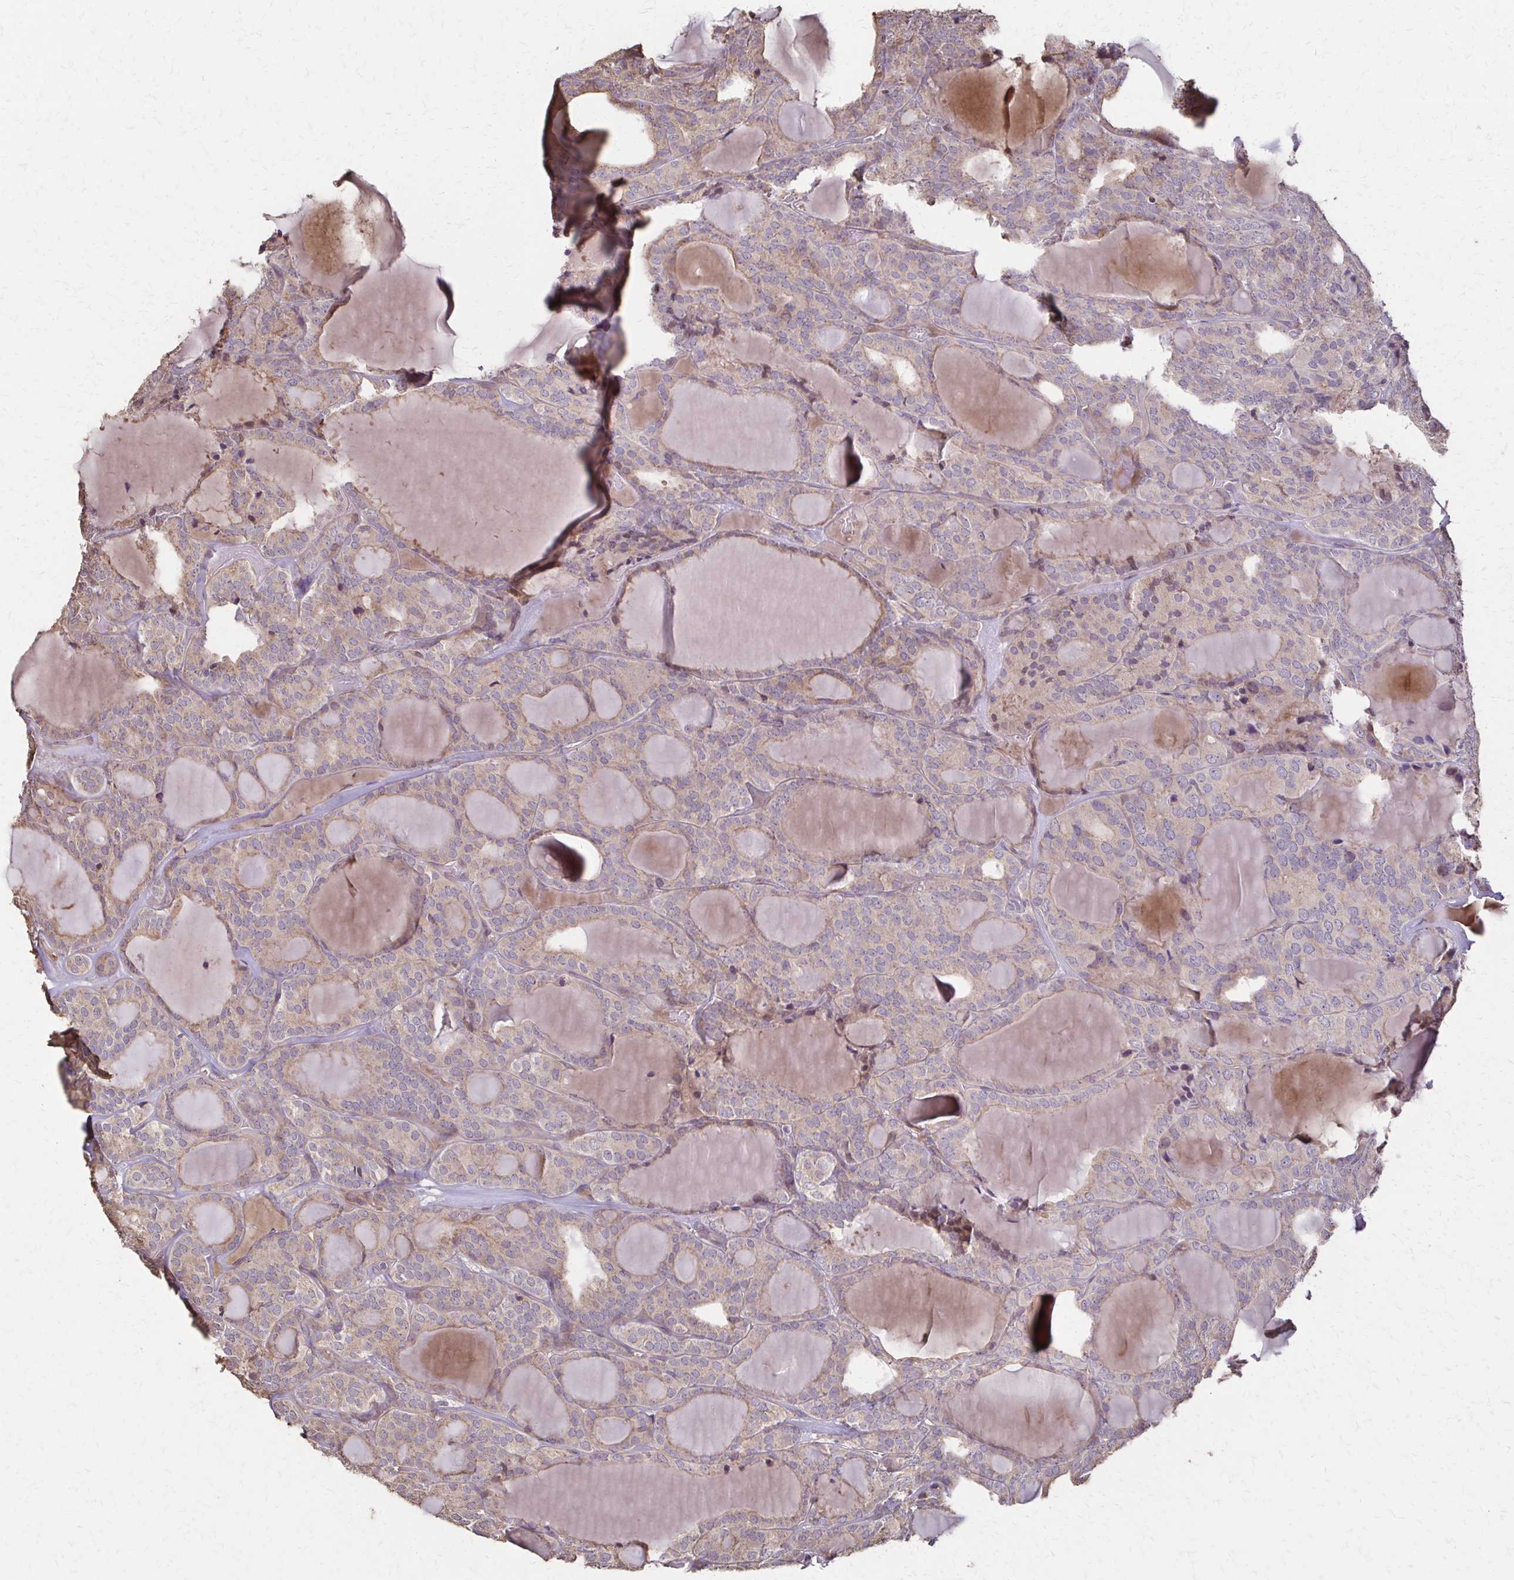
{"staining": {"intensity": "weak", "quantity": "<25%", "location": "cytoplasmic/membranous"}, "tissue": "thyroid cancer", "cell_type": "Tumor cells", "image_type": "cancer", "snomed": [{"axis": "morphology", "description": "Follicular adenoma carcinoma, NOS"}, {"axis": "topography", "description": "Thyroid gland"}], "caption": "The photomicrograph reveals no significant staining in tumor cells of thyroid cancer (follicular adenoma carcinoma).", "gene": "IL18BP", "patient": {"sex": "male", "age": 74}}